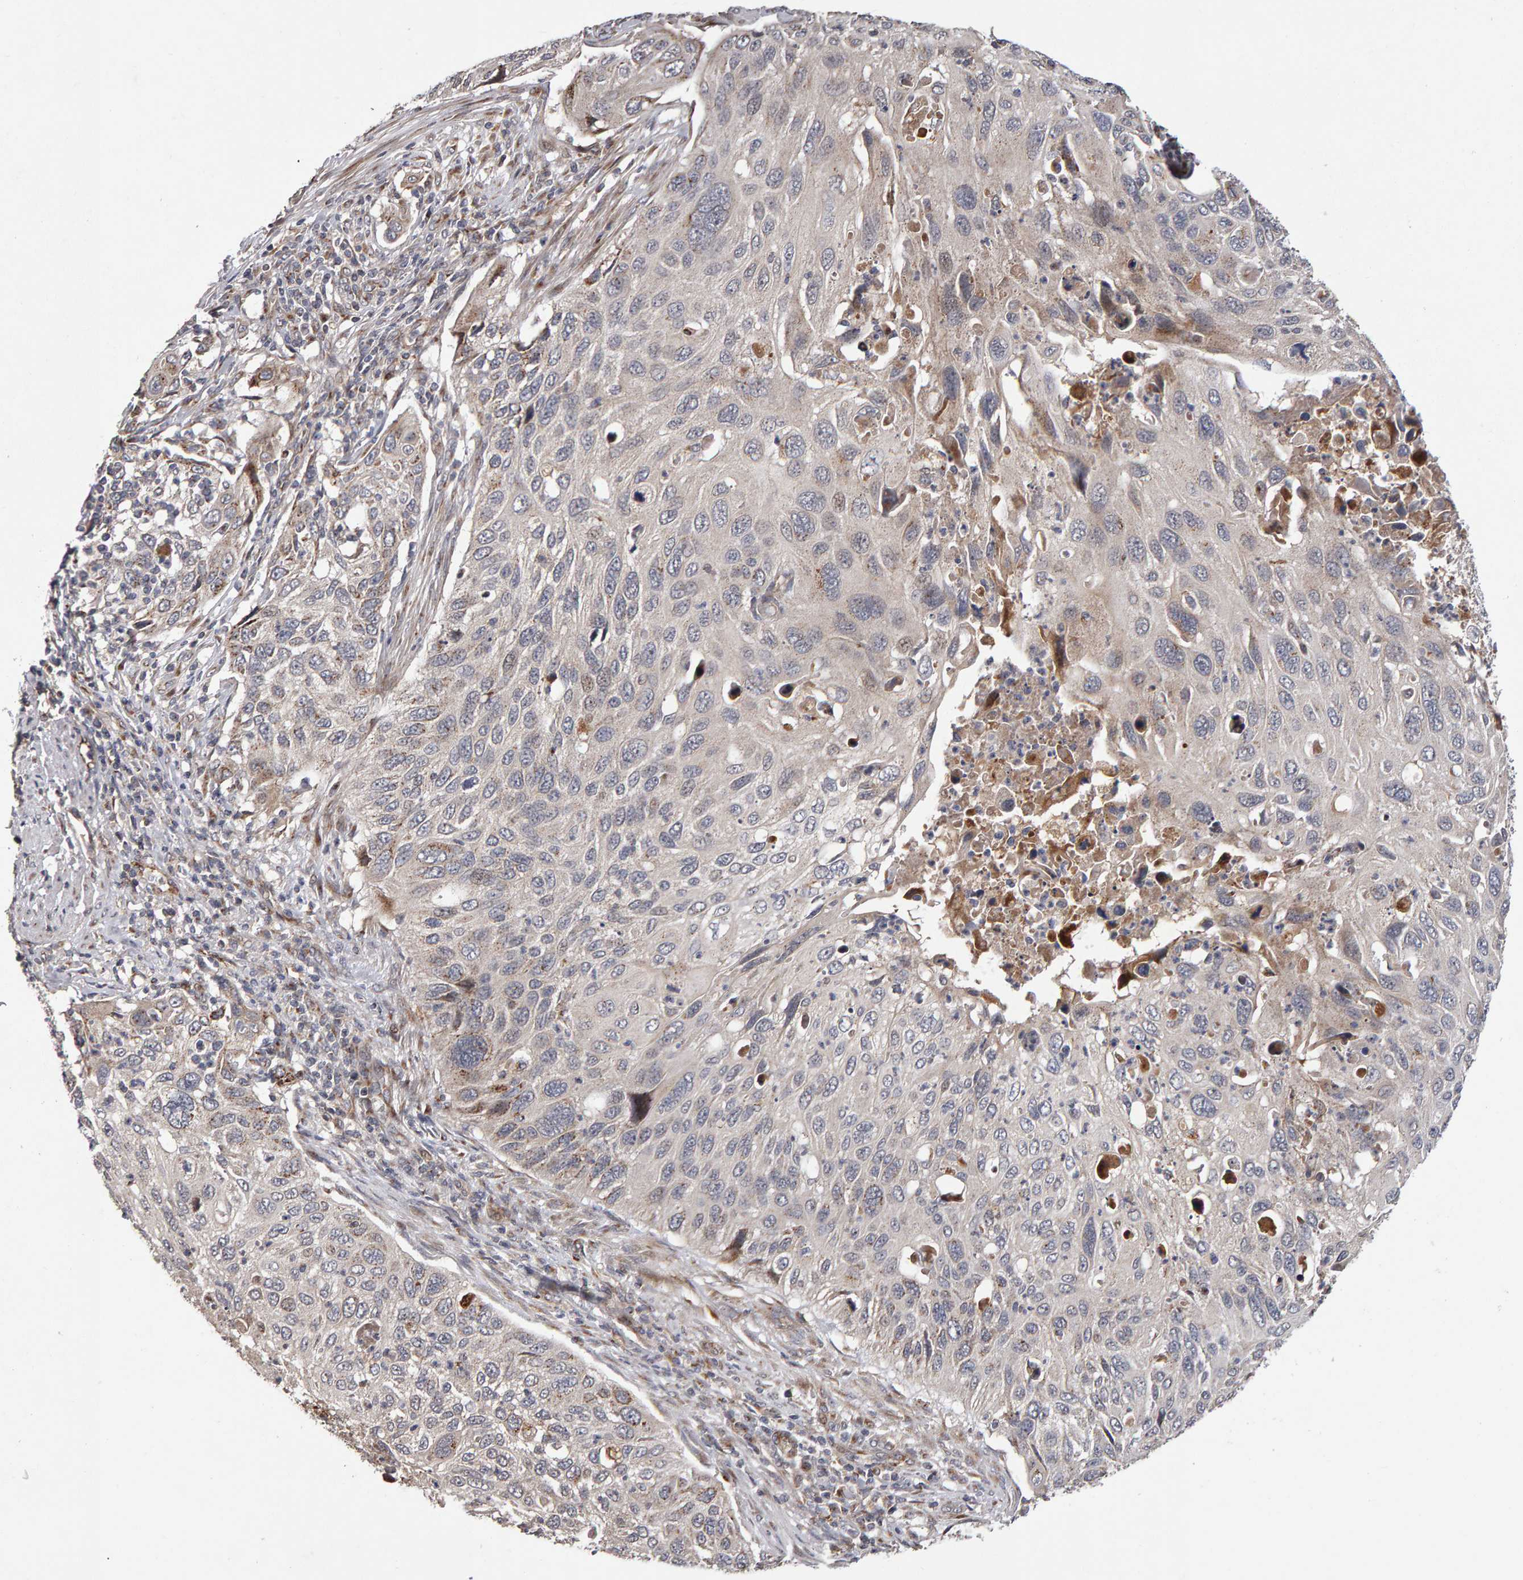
{"staining": {"intensity": "moderate", "quantity": "<25%", "location": "cytoplasmic/membranous"}, "tissue": "cervical cancer", "cell_type": "Tumor cells", "image_type": "cancer", "snomed": [{"axis": "morphology", "description": "Squamous cell carcinoma, NOS"}, {"axis": "topography", "description": "Cervix"}], "caption": "Human squamous cell carcinoma (cervical) stained with a brown dye reveals moderate cytoplasmic/membranous positive staining in about <25% of tumor cells.", "gene": "CANT1", "patient": {"sex": "female", "age": 70}}